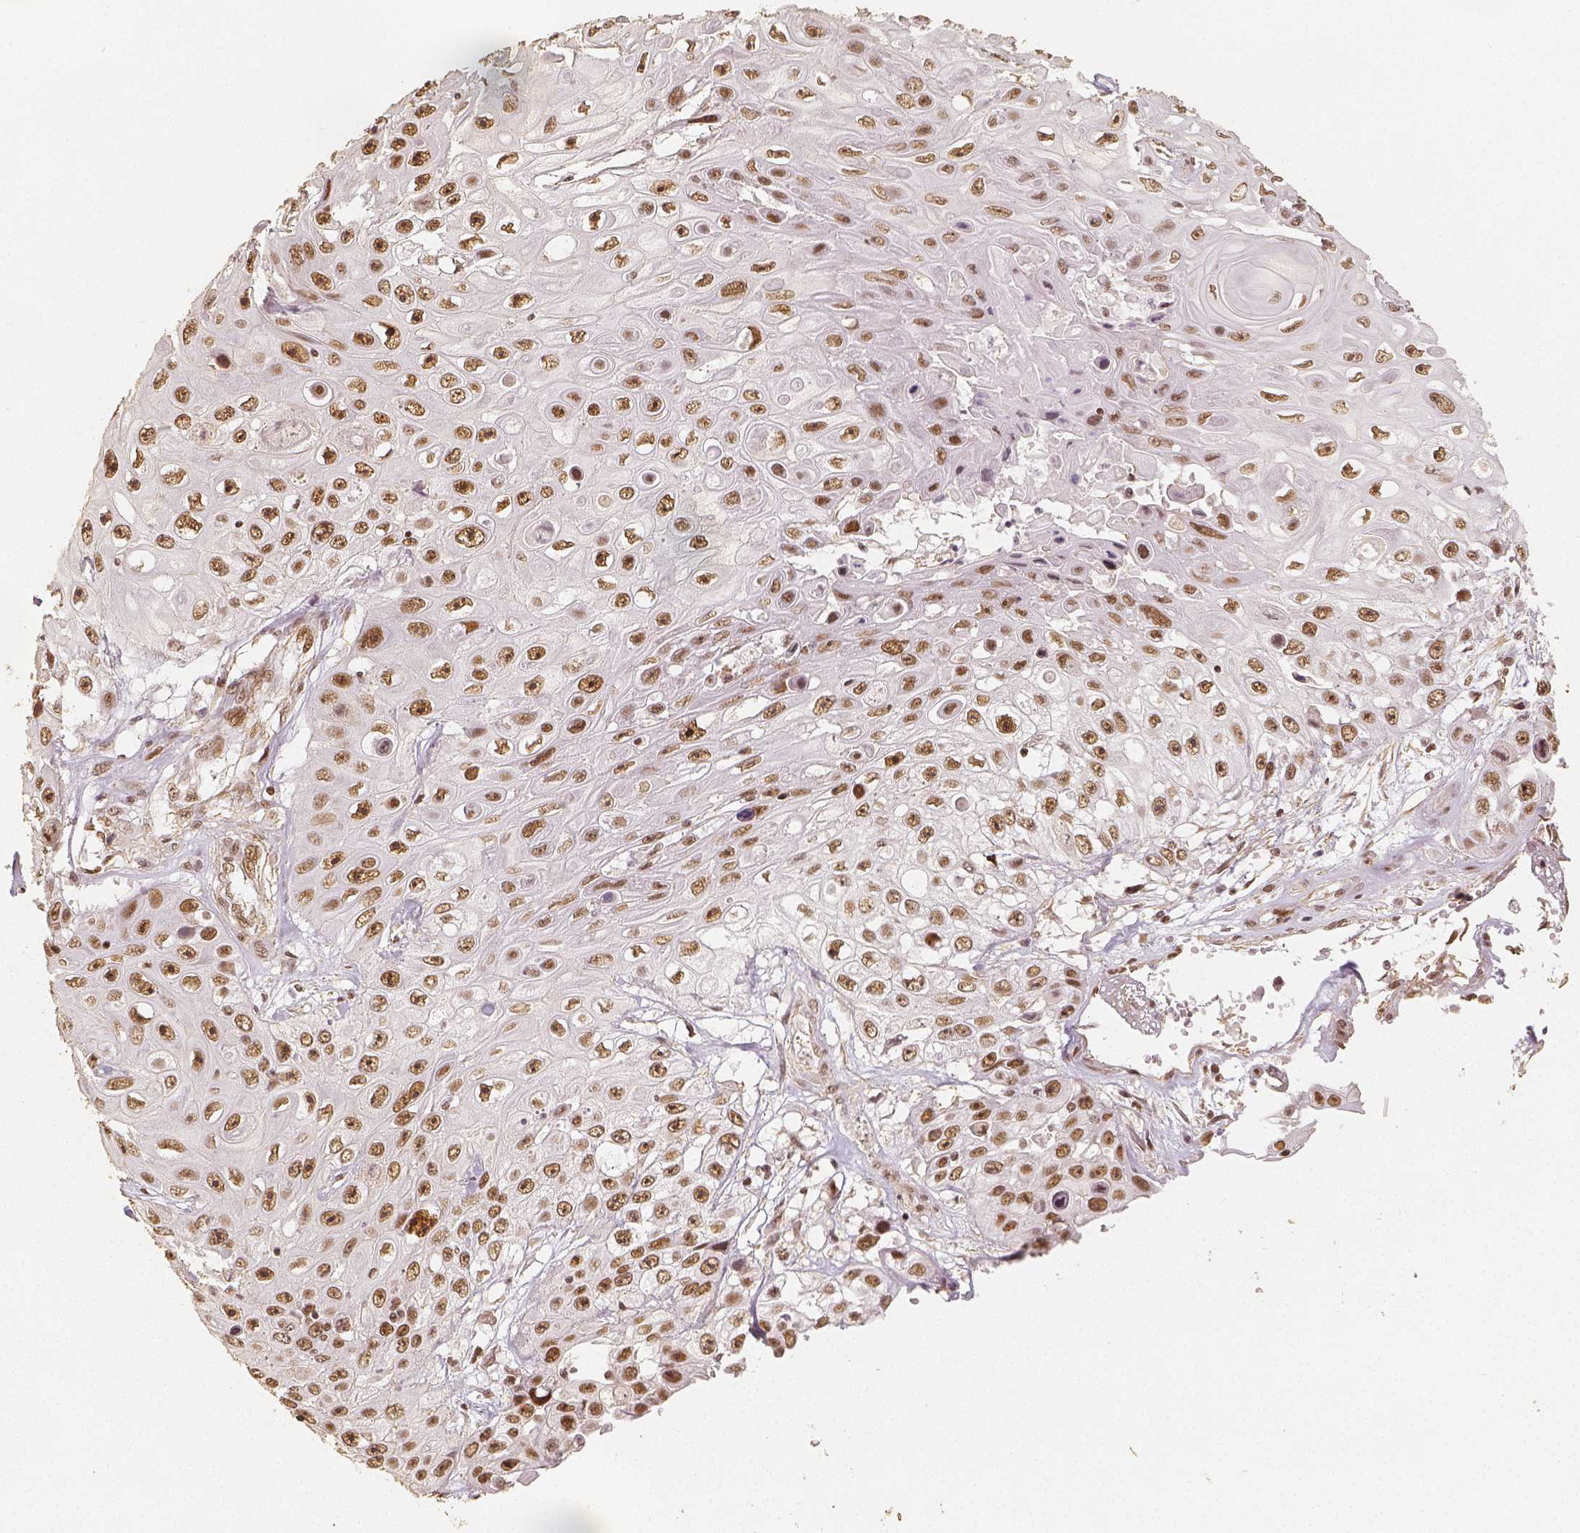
{"staining": {"intensity": "moderate", "quantity": ">75%", "location": "nuclear"}, "tissue": "skin cancer", "cell_type": "Tumor cells", "image_type": "cancer", "snomed": [{"axis": "morphology", "description": "Squamous cell carcinoma, NOS"}, {"axis": "topography", "description": "Skin"}], "caption": "Tumor cells exhibit moderate nuclear expression in approximately >75% of cells in skin cancer.", "gene": "HDAC1", "patient": {"sex": "male", "age": 82}}